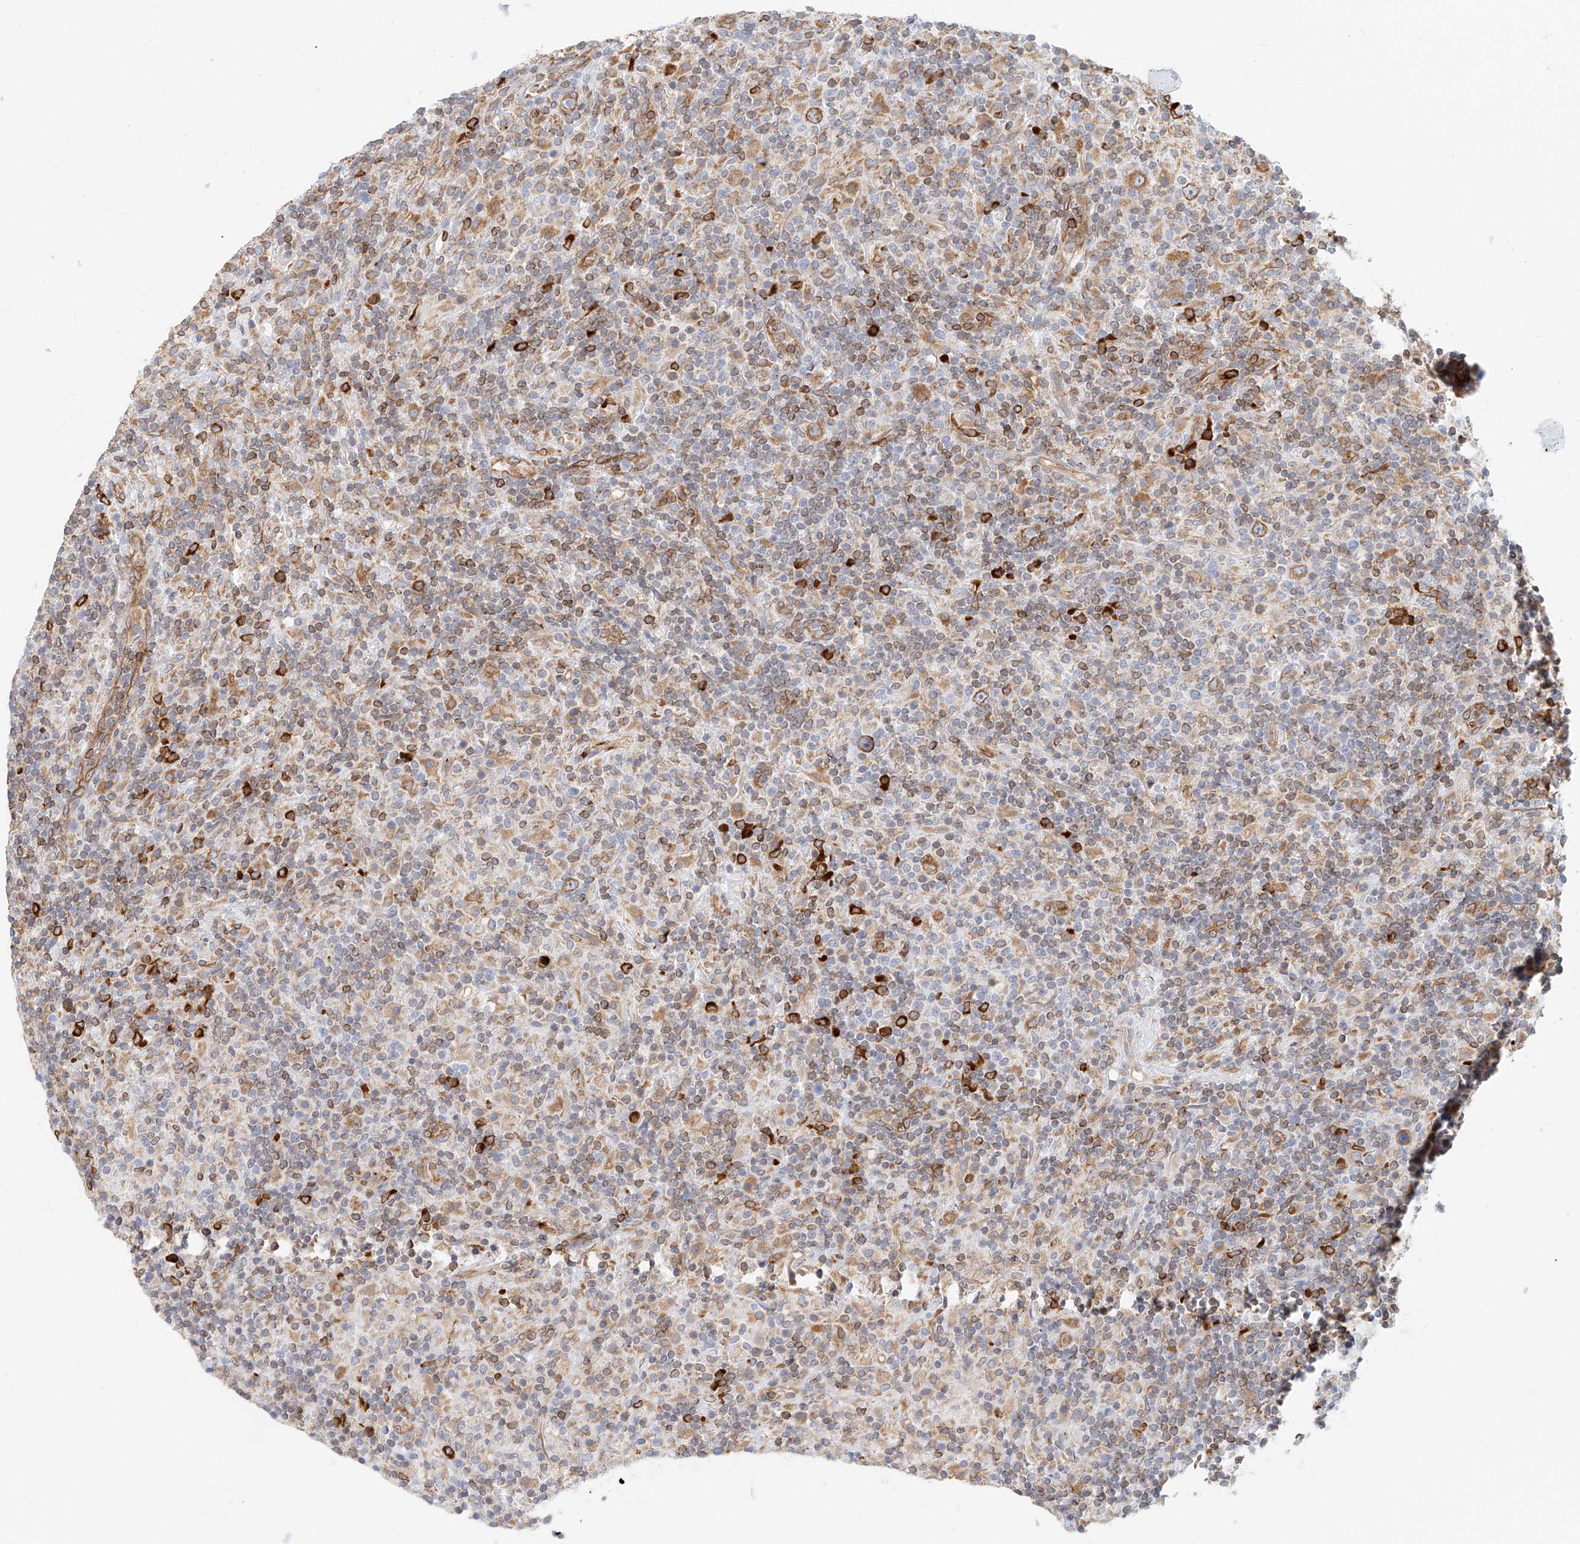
{"staining": {"intensity": "moderate", "quantity": ">75%", "location": "cytoplasmic/membranous"}, "tissue": "lymphoma", "cell_type": "Tumor cells", "image_type": "cancer", "snomed": [{"axis": "morphology", "description": "Hodgkin's disease, NOS"}, {"axis": "topography", "description": "Lymph node"}], "caption": "Immunohistochemistry histopathology image of neoplastic tissue: human Hodgkin's disease stained using immunohistochemistry (IHC) shows medium levels of moderate protein expression localized specifically in the cytoplasmic/membranous of tumor cells, appearing as a cytoplasmic/membranous brown color.", "gene": "DHRS7", "patient": {"sex": "male", "age": 70}}